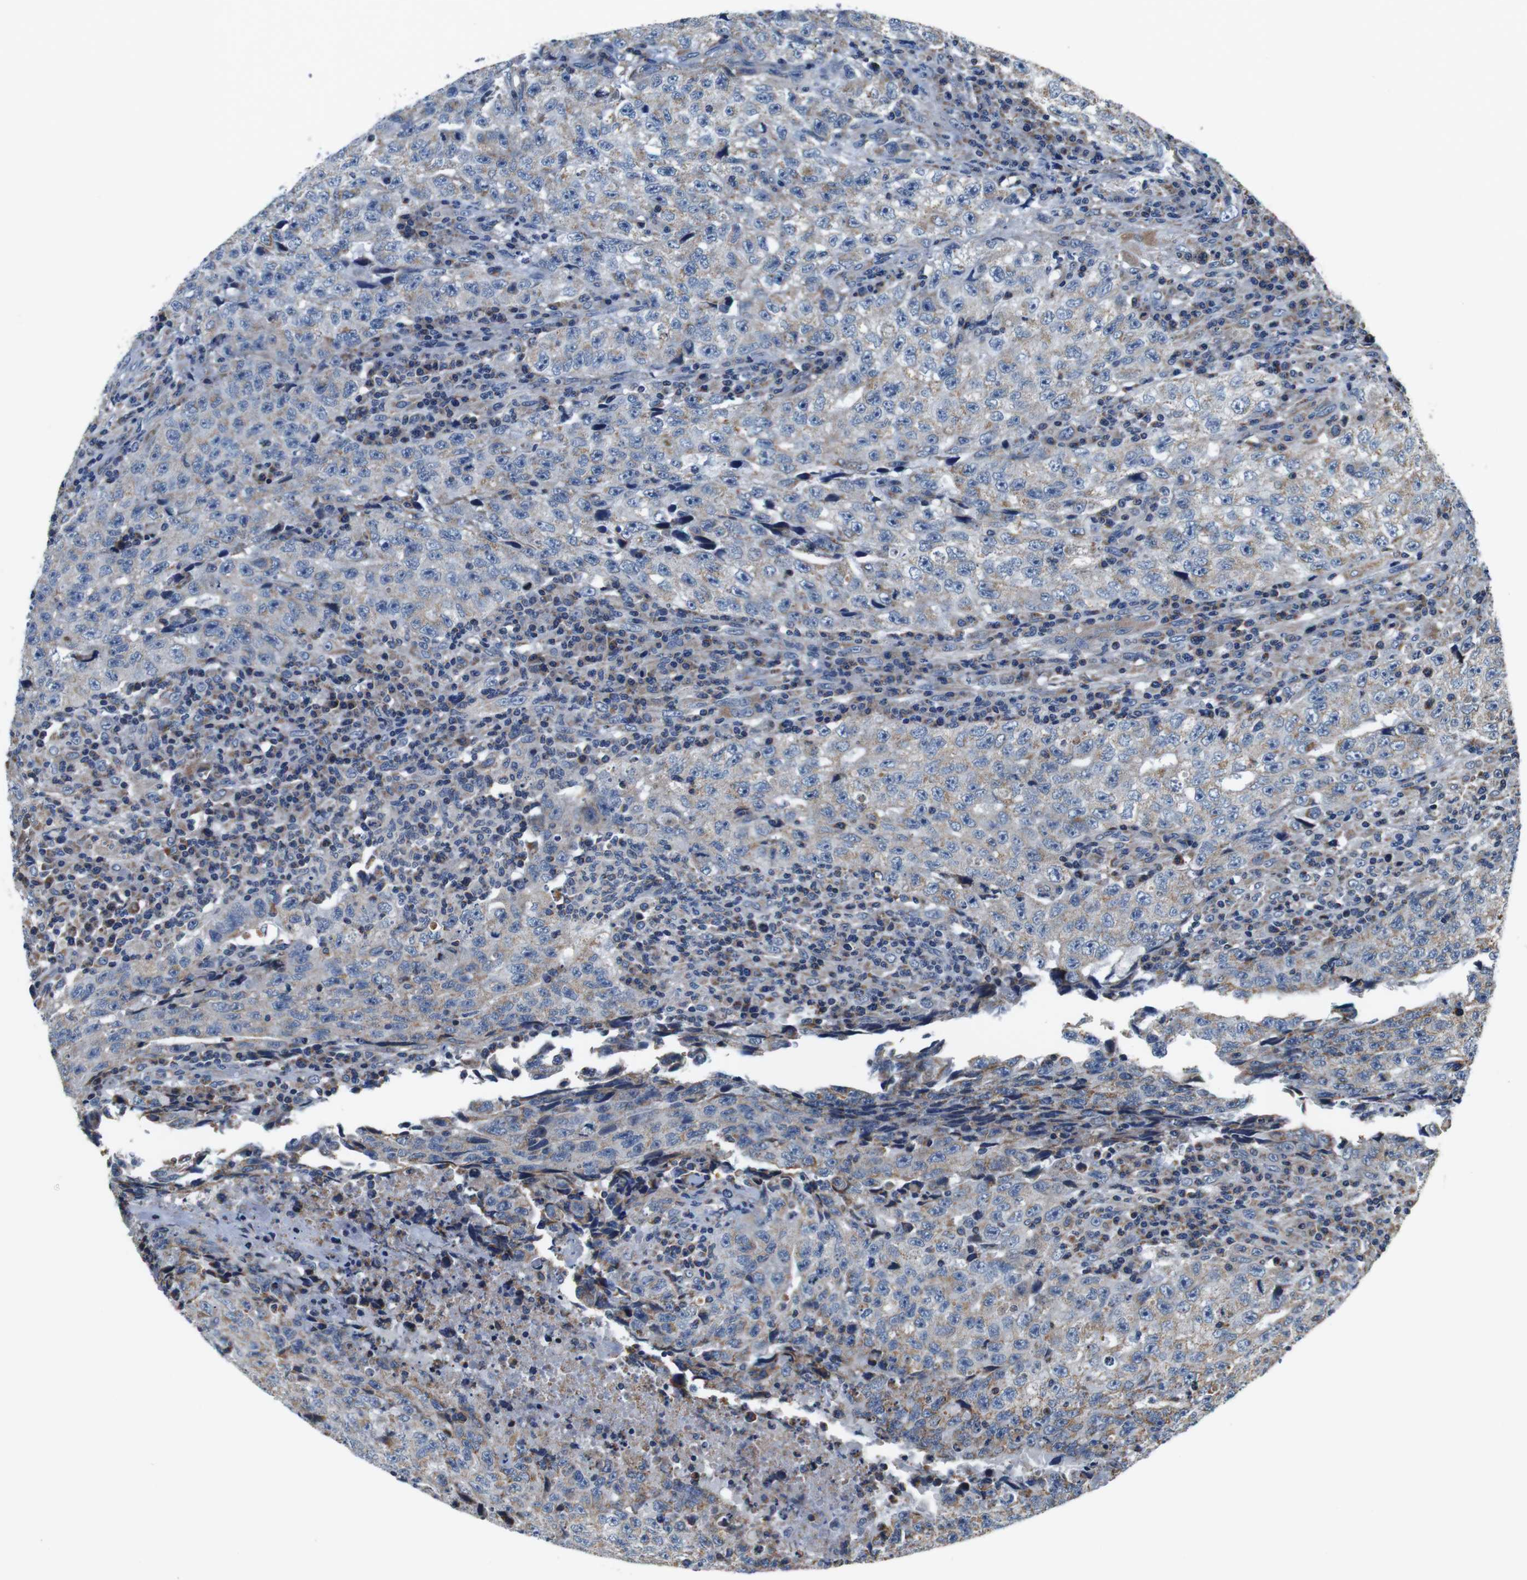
{"staining": {"intensity": "weak", "quantity": "25%-75%", "location": "cytoplasmic/membranous"}, "tissue": "testis cancer", "cell_type": "Tumor cells", "image_type": "cancer", "snomed": [{"axis": "morphology", "description": "Necrosis, NOS"}, {"axis": "morphology", "description": "Carcinoma, Embryonal, NOS"}, {"axis": "topography", "description": "Testis"}], "caption": "There is low levels of weak cytoplasmic/membranous positivity in tumor cells of embryonal carcinoma (testis), as demonstrated by immunohistochemical staining (brown color).", "gene": "LRP4", "patient": {"sex": "male", "age": 19}}